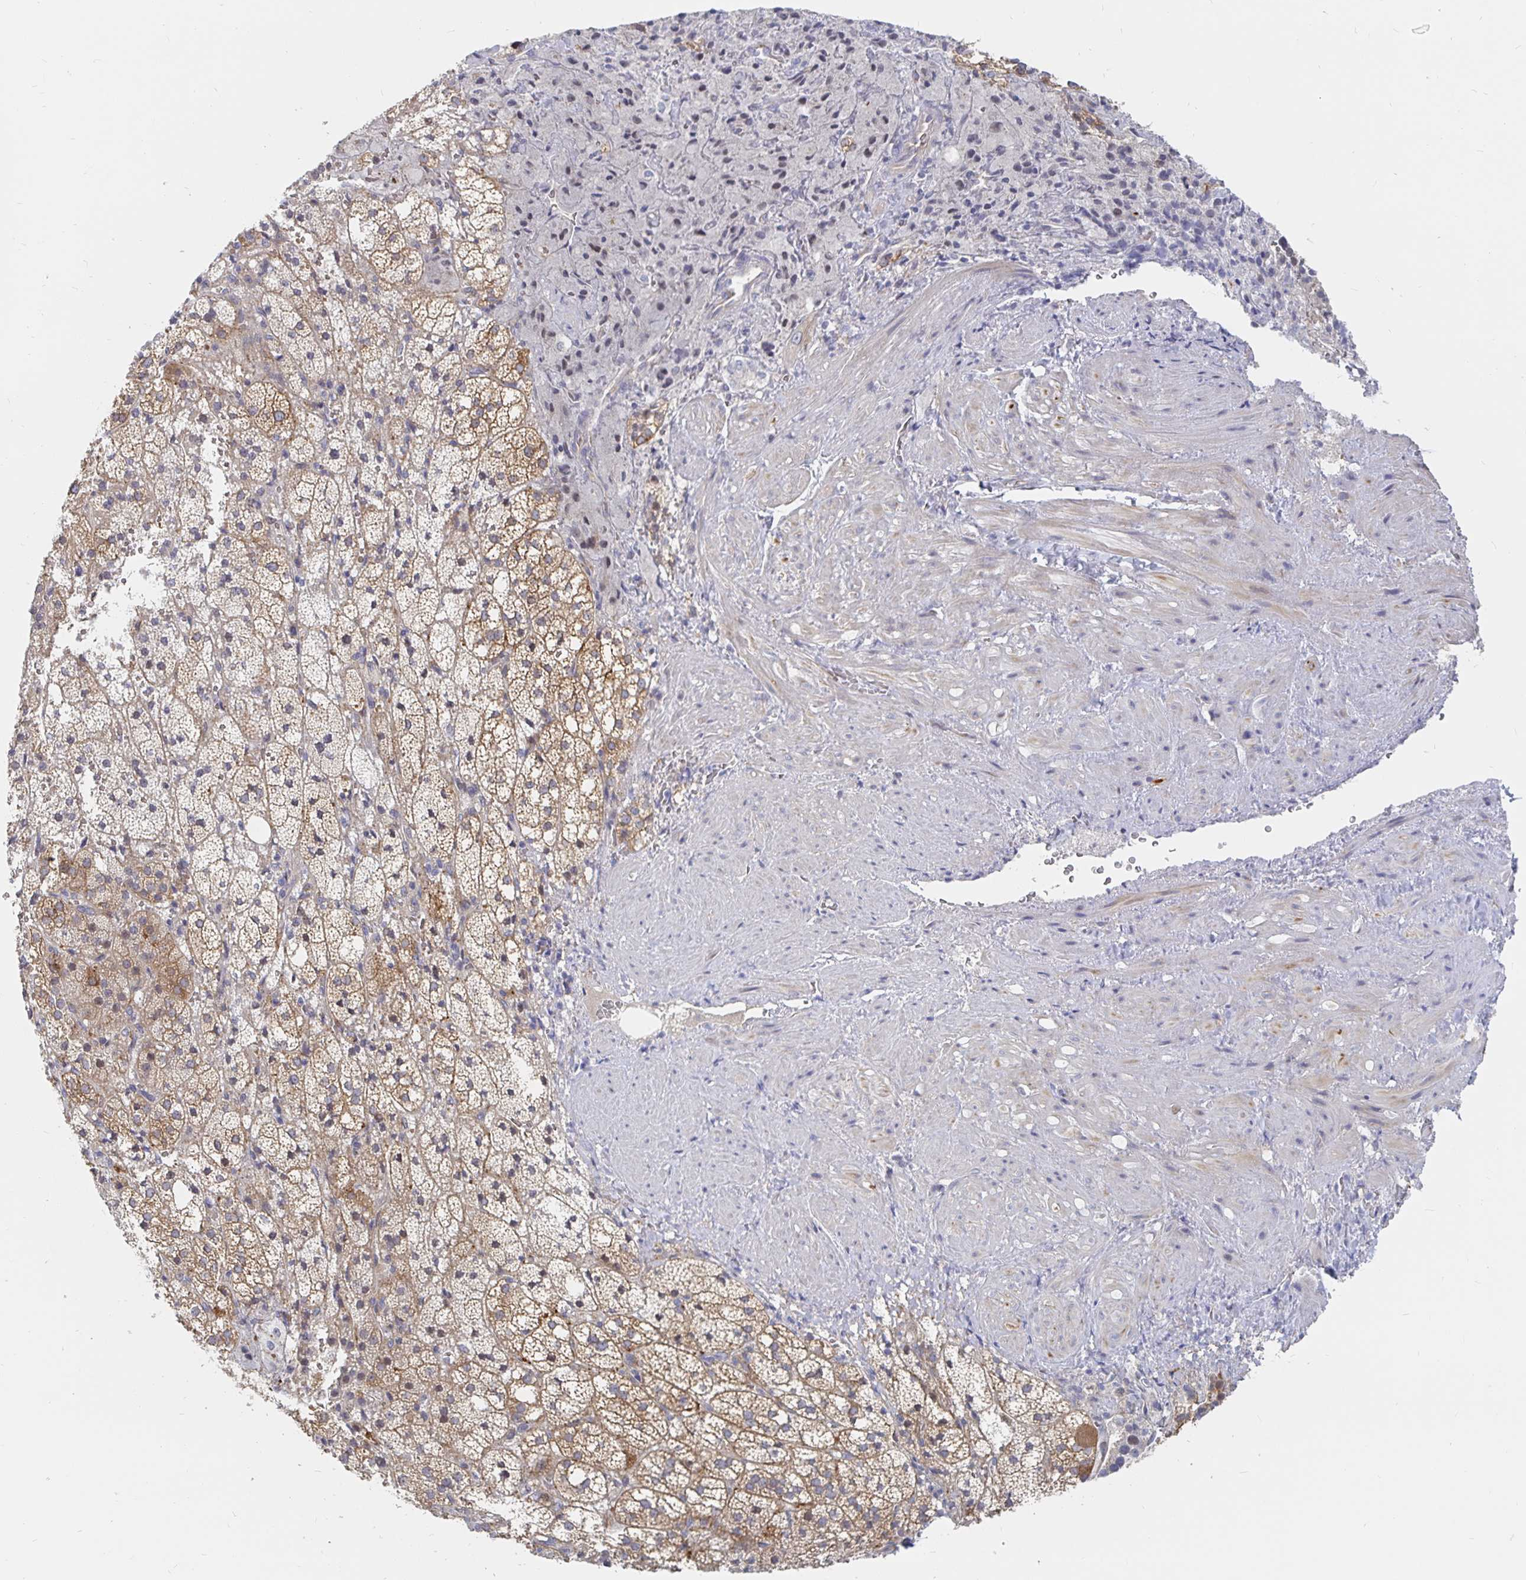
{"staining": {"intensity": "moderate", "quantity": ">75%", "location": "cytoplasmic/membranous"}, "tissue": "adrenal gland", "cell_type": "Glandular cells", "image_type": "normal", "snomed": [{"axis": "morphology", "description": "Normal tissue, NOS"}, {"axis": "topography", "description": "Adrenal gland"}], "caption": "Glandular cells reveal medium levels of moderate cytoplasmic/membranous staining in approximately >75% of cells in normal adrenal gland. (brown staining indicates protein expression, while blue staining denotes nuclei).", "gene": "KCTD19", "patient": {"sex": "male", "age": 53}}